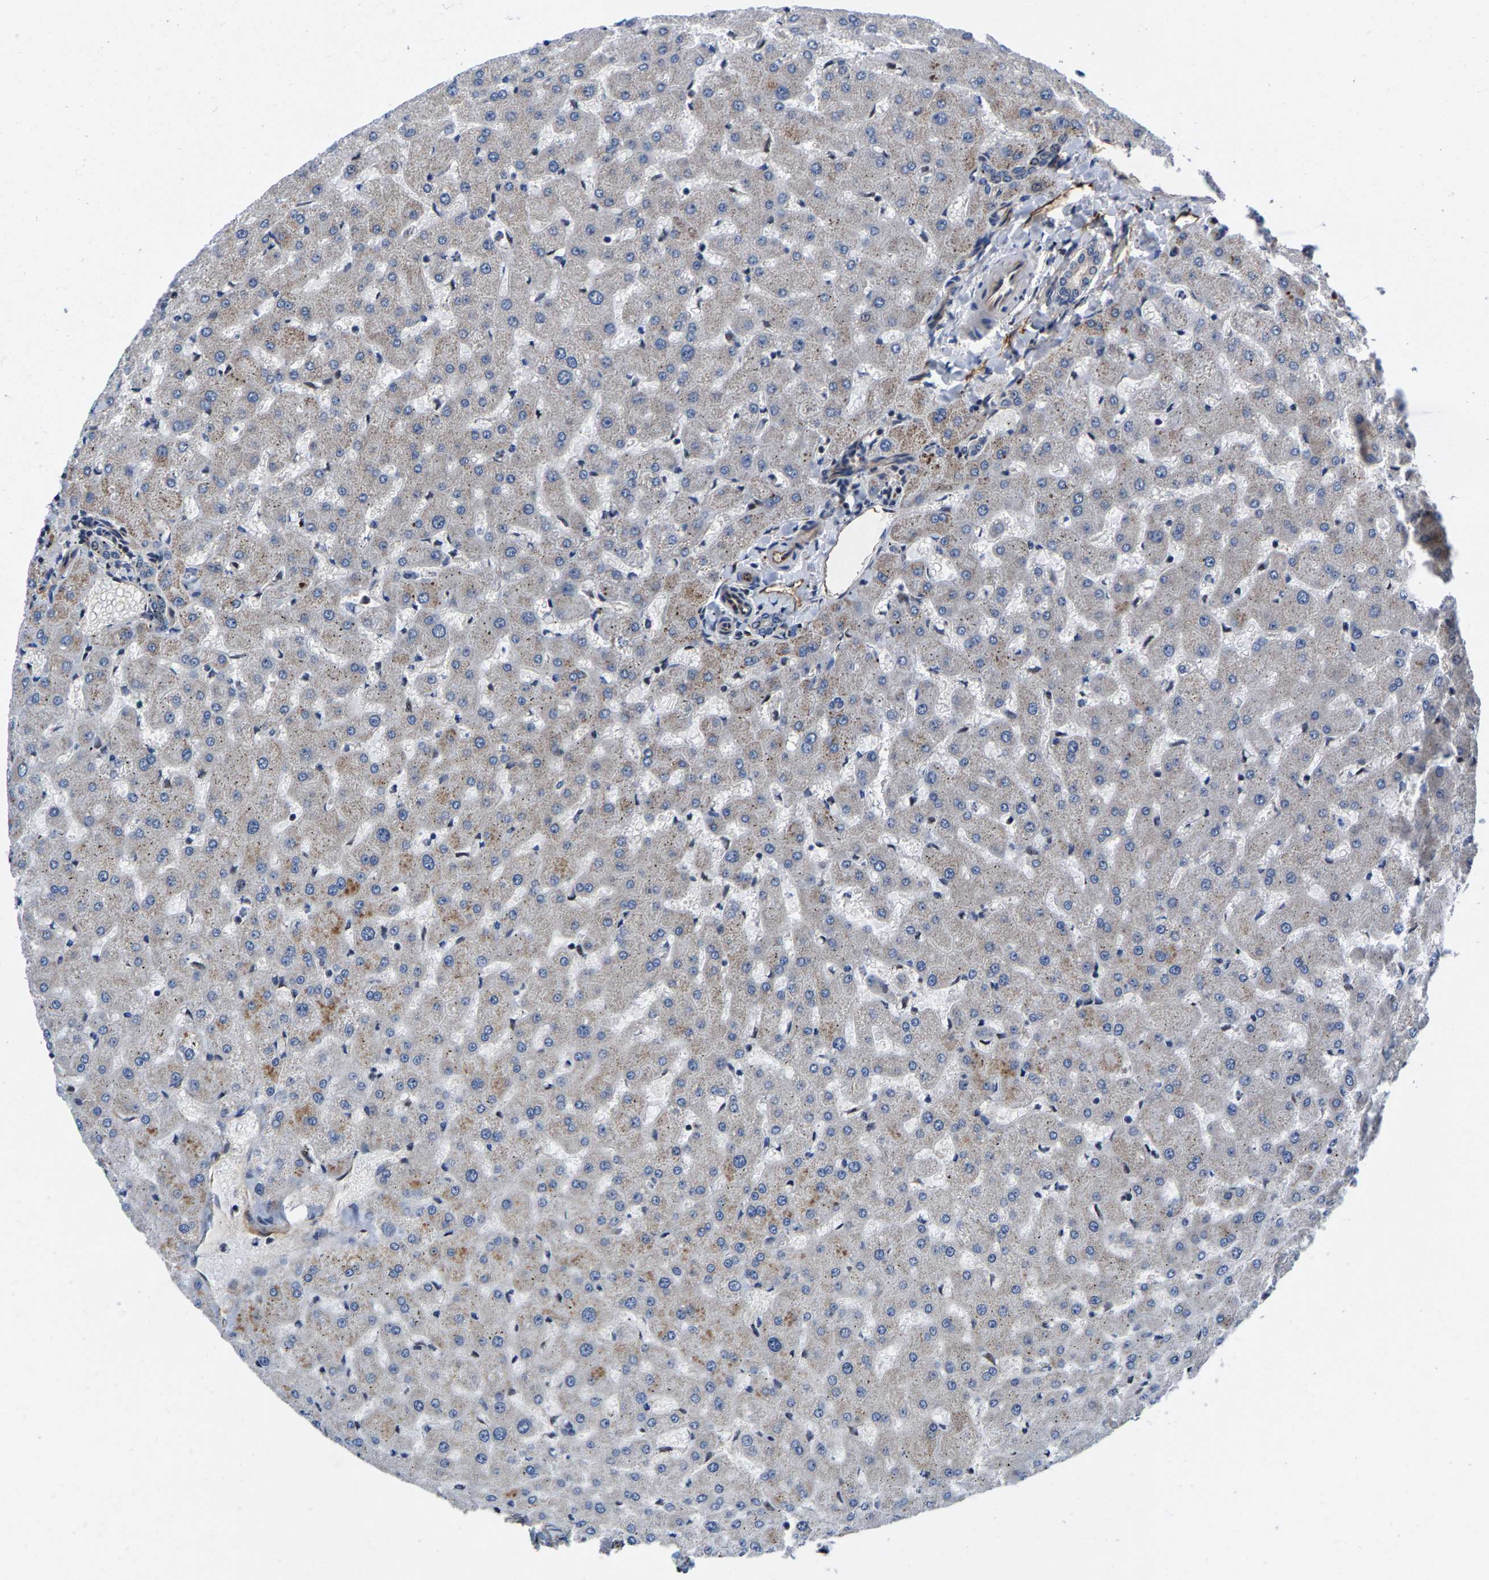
{"staining": {"intensity": "negative", "quantity": "none", "location": "none"}, "tissue": "liver", "cell_type": "Cholangiocytes", "image_type": "normal", "snomed": [{"axis": "morphology", "description": "Normal tissue, NOS"}, {"axis": "topography", "description": "Liver"}], "caption": "Liver stained for a protein using immunohistochemistry (IHC) displays no positivity cholangiocytes.", "gene": "GTPBP10", "patient": {"sex": "female", "age": 63}}